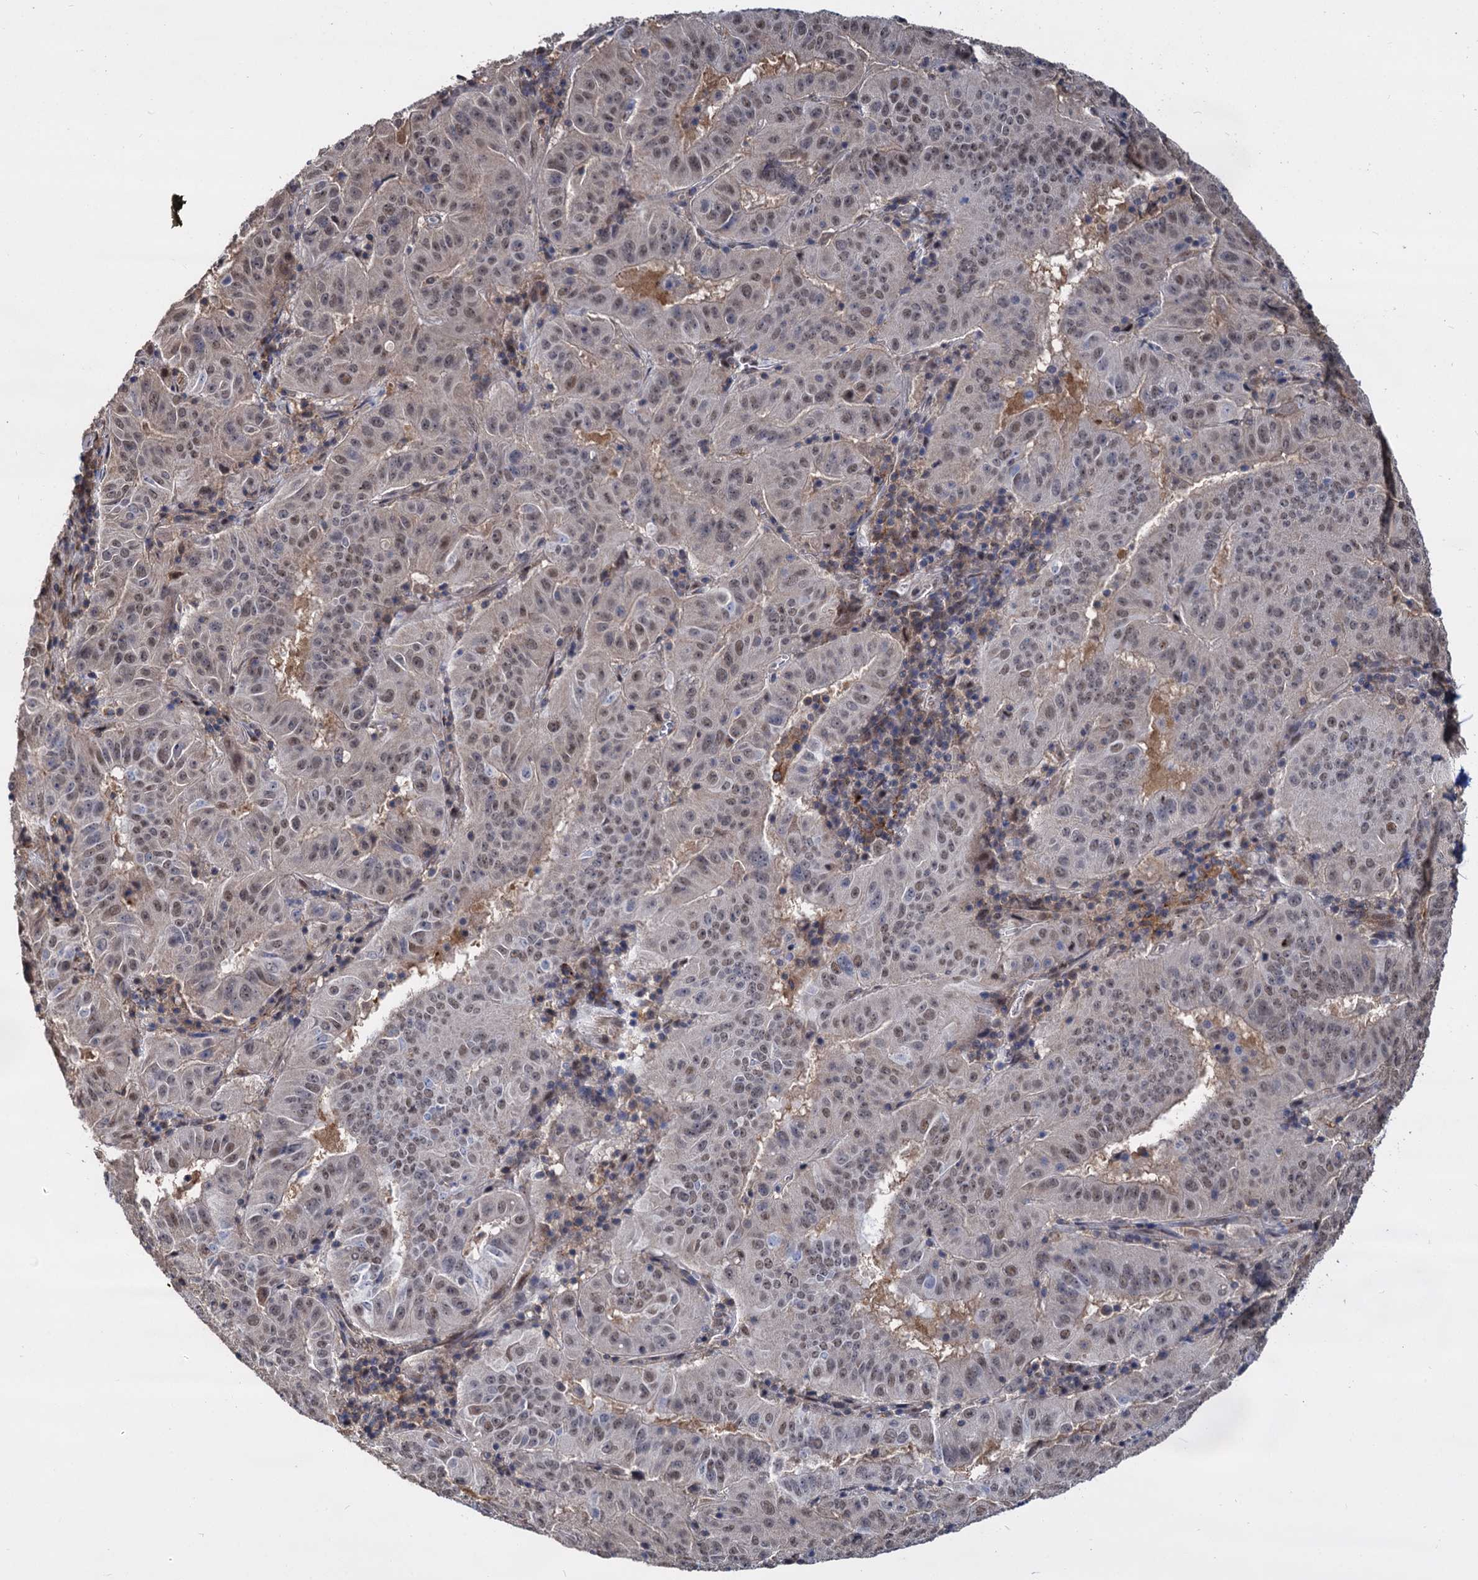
{"staining": {"intensity": "moderate", "quantity": ">75%", "location": "nuclear"}, "tissue": "pancreatic cancer", "cell_type": "Tumor cells", "image_type": "cancer", "snomed": [{"axis": "morphology", "description": "Adenocarcinoma, NOS"}, {"axis": "topography", "description": "Pancreas"}], "caption": "Adenocarcinoma (pancreatic) tissue displays moderate nuclear expression in approximately >75% of tumor cells, visualized by immunohistochemistry.", "gene": "PSMD4", "patient": {"sex": "male", "age": 63}}